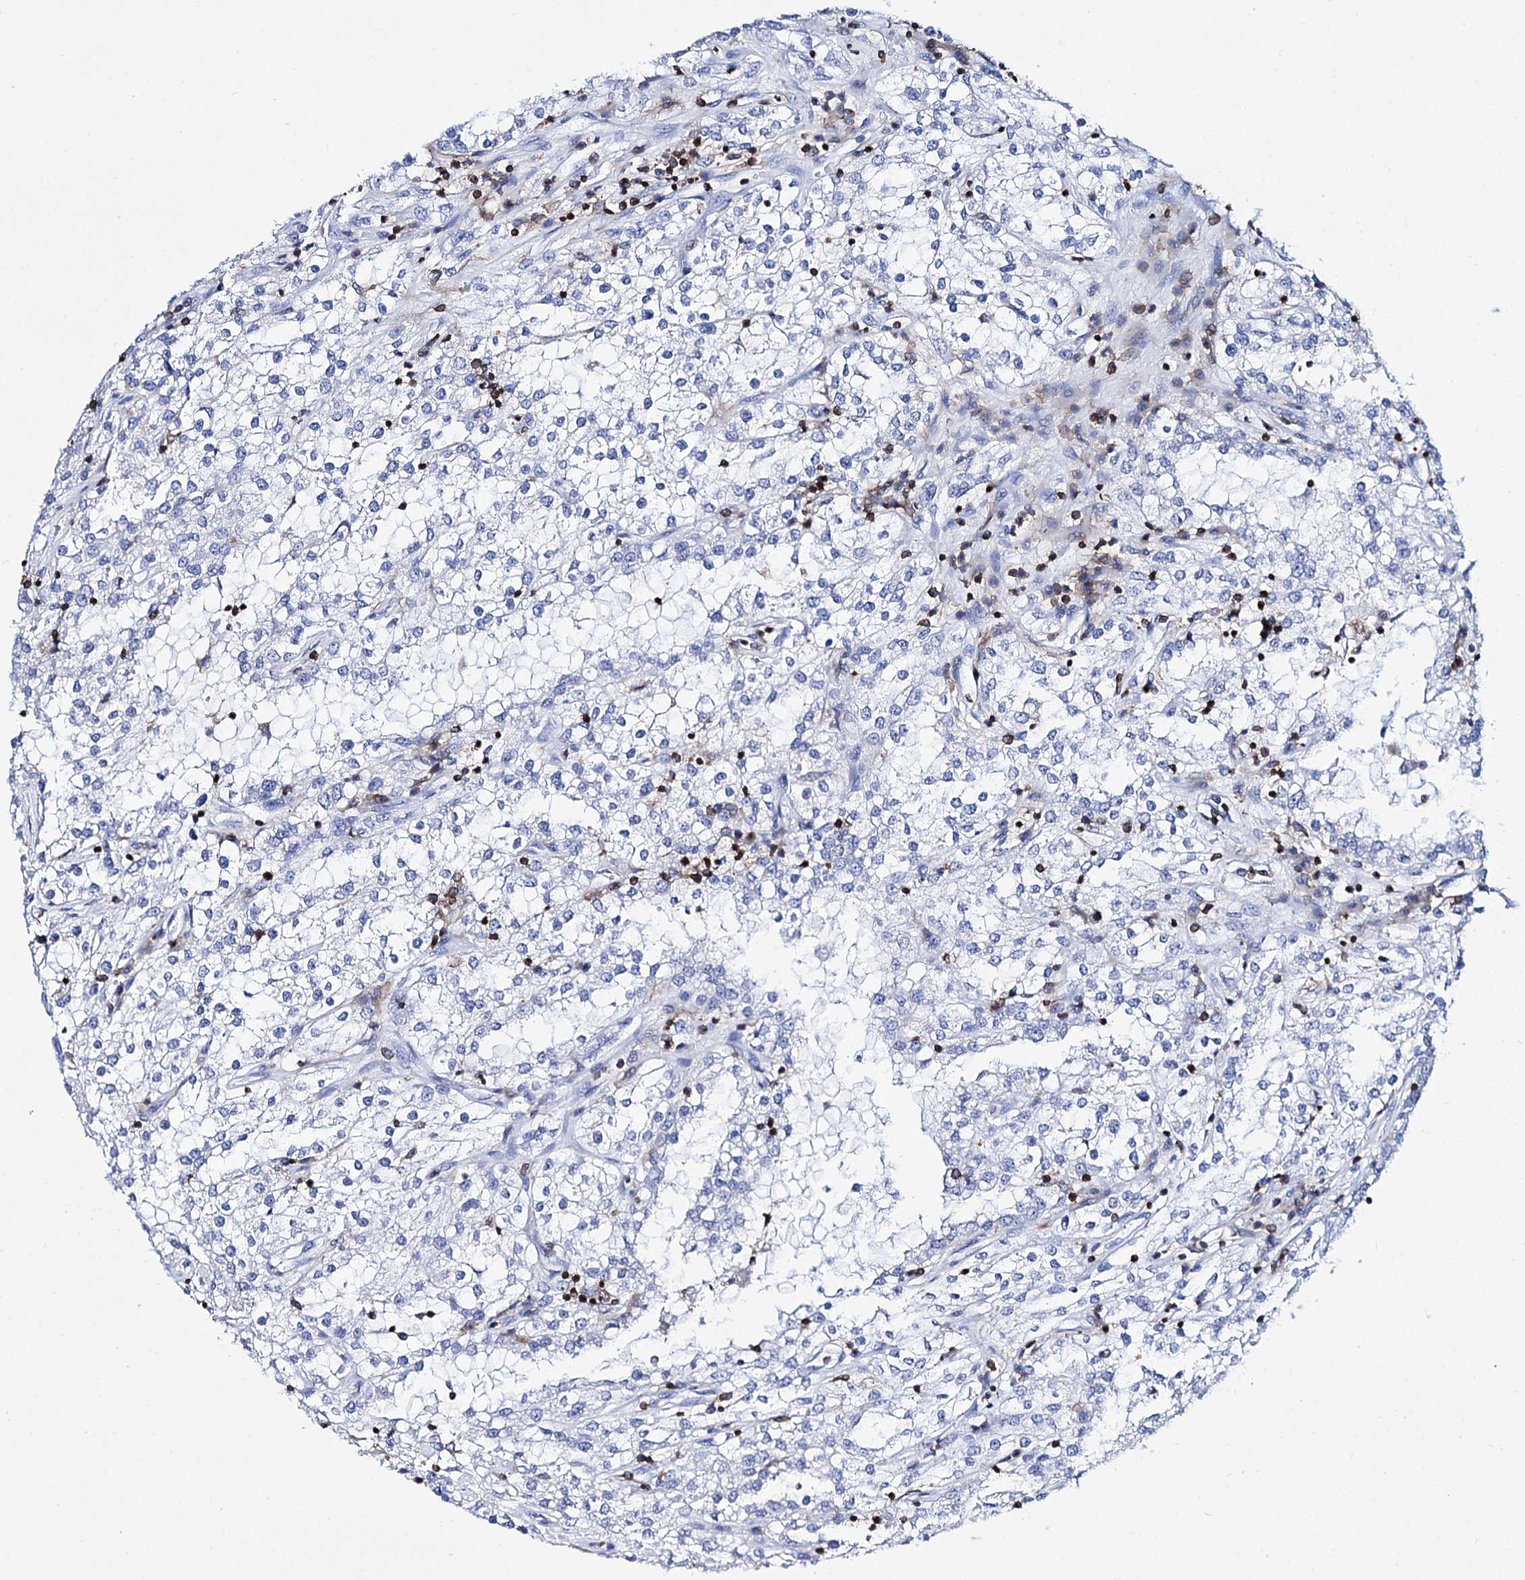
{"staining": {"intensity": "negative", "quantity": "none", "location": "none"}, "tissue": "renal cancer", "cell_type": "Tumor cells", "image_type": "cancer", "snomed": [{"axis": "morphology", "description": "Adenocarcinoma, NOS"}, {"axis": "topography", "description": "Kidney"}], "caption": "IHC histopathology image of renal adenocarcinoma stained for a protein (brown), which demonstrates no positivity in tumor cells.", "gene": "DEF6", "patient": {"sex": "female", "age": 52}}